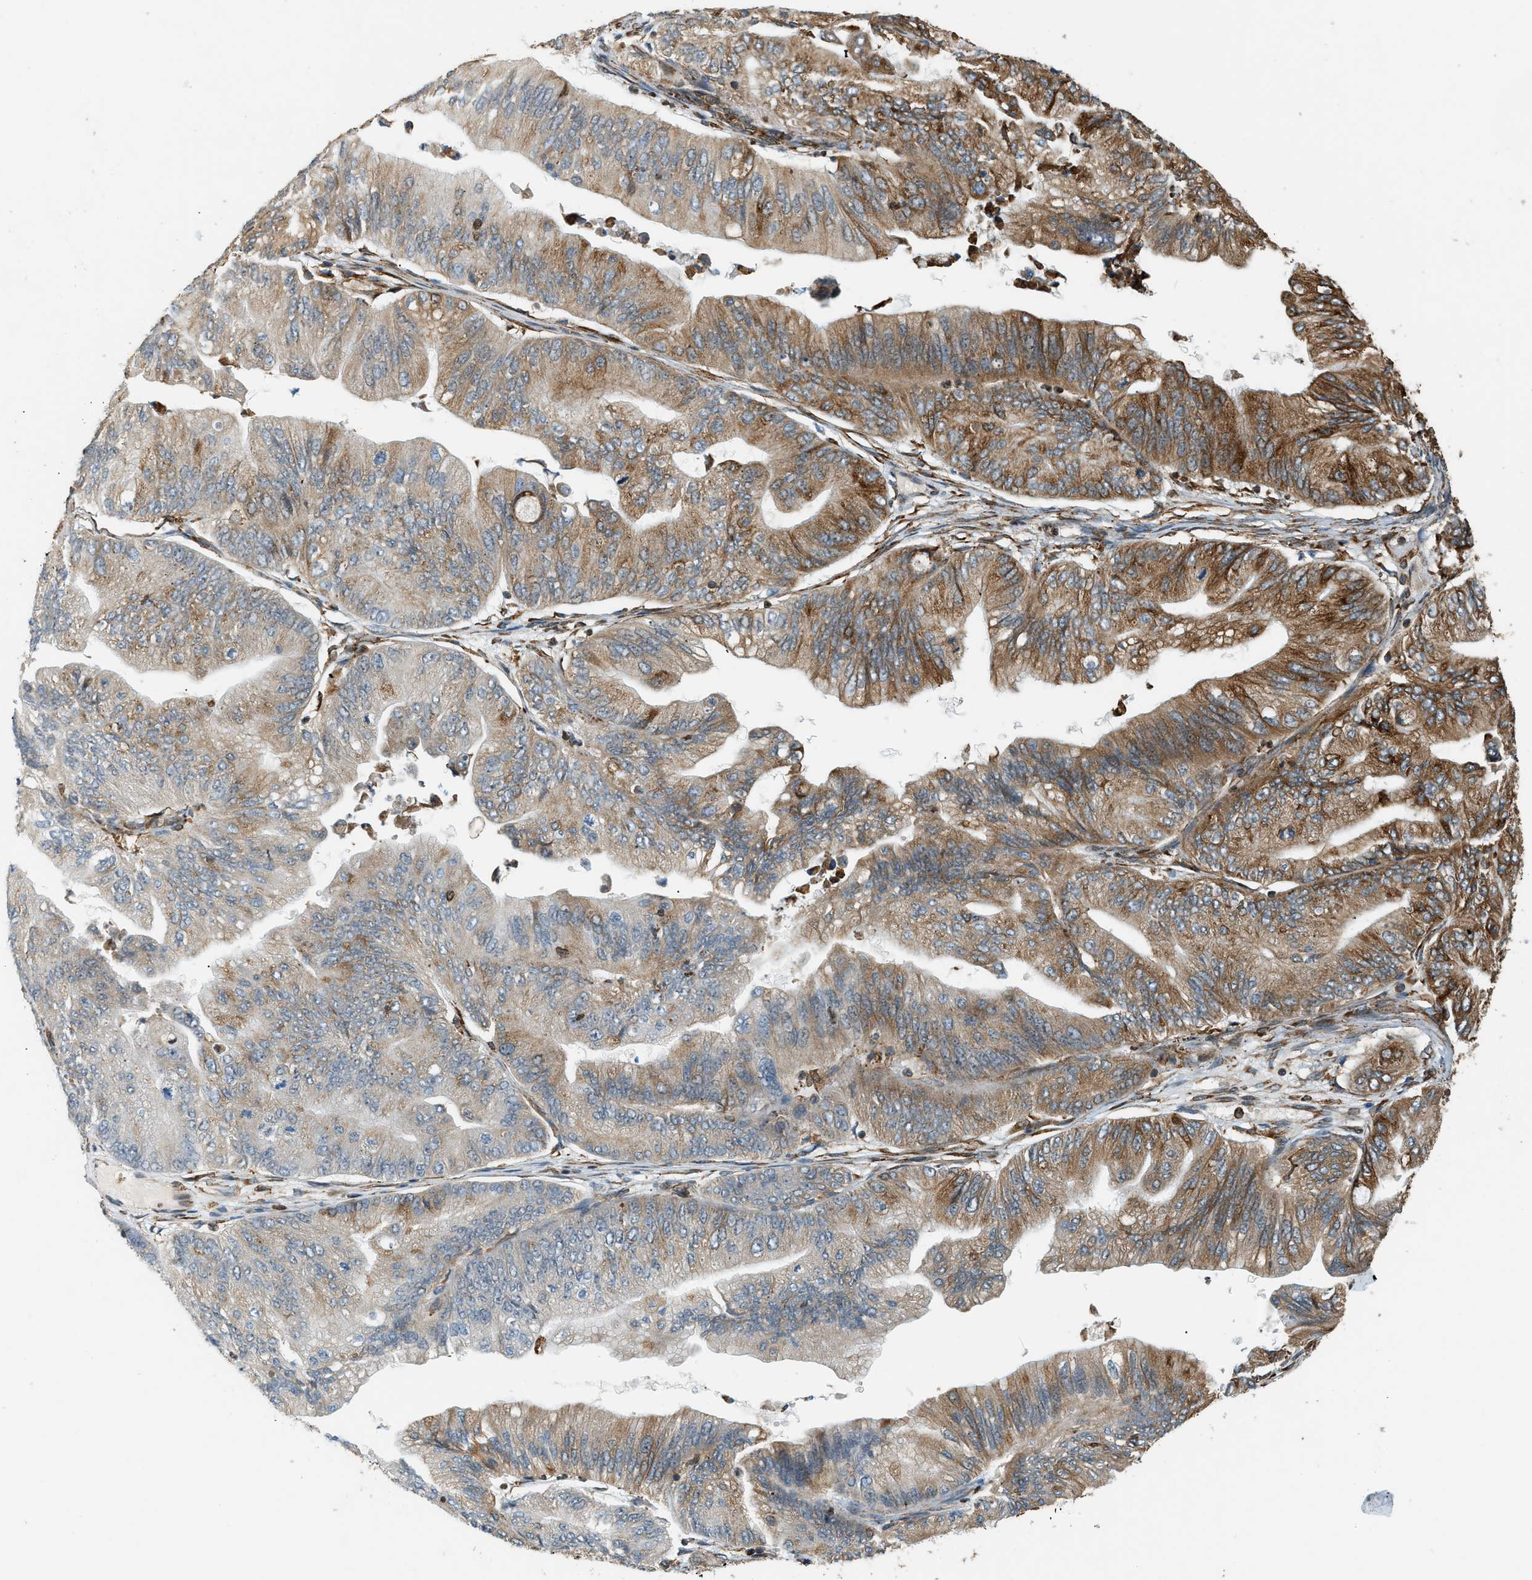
{"staining": {"intensity": "moderate", "quantity": "25%-75%", "location": "cytoplasmic/membranous"}, "tissue": "ovarian cancer", "cell_type": "Tumor cells", "image_type": "cancer", "snomed": [{"axis": "morphology", "description": "Cystadenocarcinoma, mucinous, NOS"}, {"axis": "topography", "description": "Ovary"}], "caption": "Immunohistochemical staining of ovarian cancer (mucinous cystadenocarcinoma) exhibits medium levels of moderate cytoplasmic/membranous protein positivity in about 25%-75% of tumor cells. (Stains: DAB in brown, nuclei in blue, Microscopy: brightfield microscopy at high magnification).", "gene": "SEMA4D", "patient": {"sex": "female", "age": 61}}